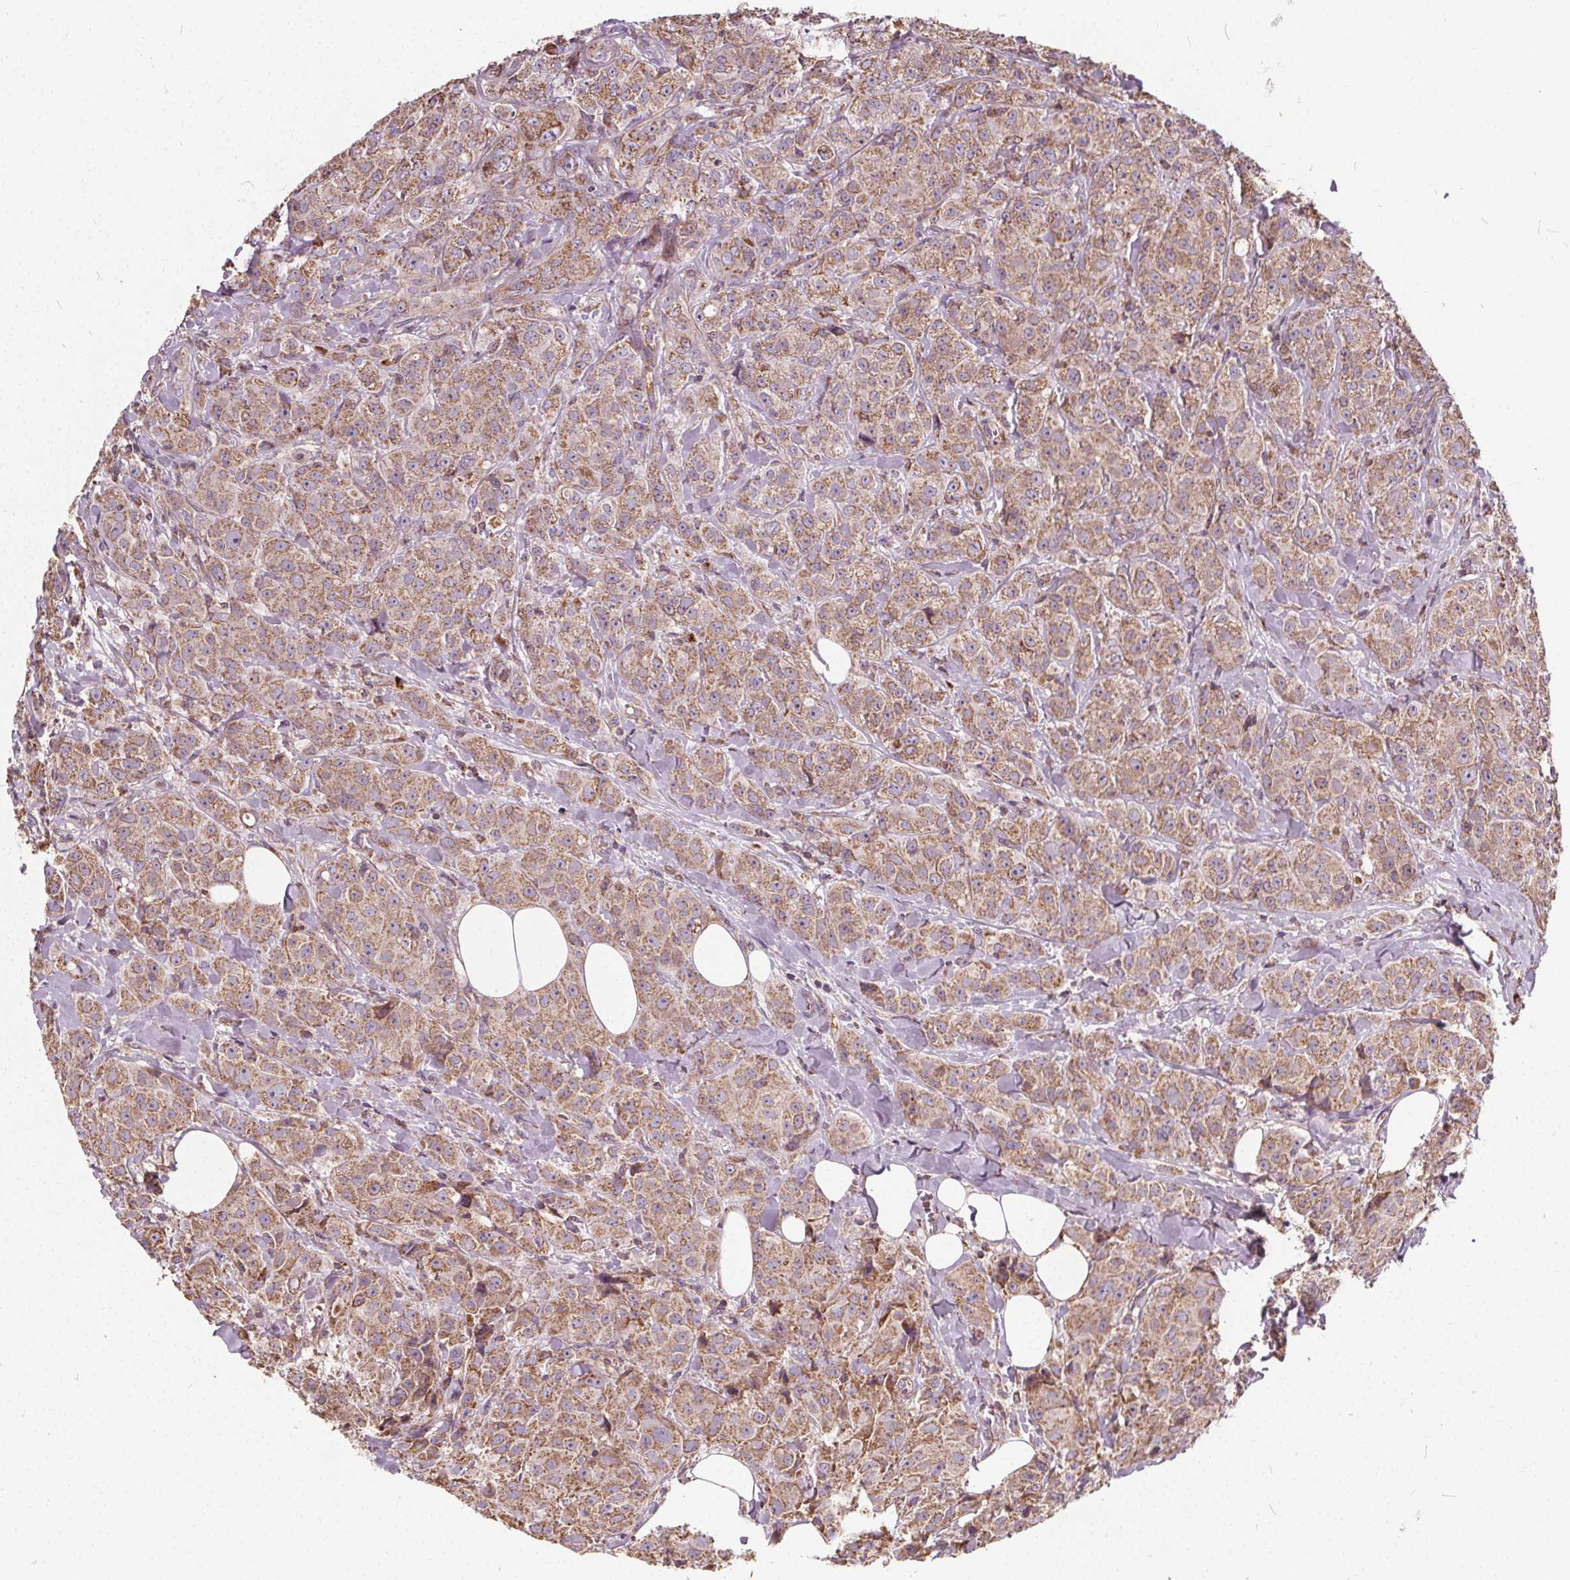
{"staining": {"intensity": "moderate", "quantity": ">75%", "location": "cytoplasmic/membranous"}, "tissue": "breast cancer", "cell_type": "Tumor cells", "image_type": "cancer", "snomed": [{"axis": "morphology", "description": "Duct carcinoma"}, {"axis": "topography", "description": "Breast"}], "caption": "Immunohistochemical staining of human breast cancer demonstrates moderate cytoplasmic/membranous protein positivity in approximately >75% of tumor cells. The staining was performed using DAB, with brown indicating positive protein expression. Nuclei are stained blue with hematoxylin.", "gene": "ORAI2", "patient": {"sex": "female", "age": 43}}